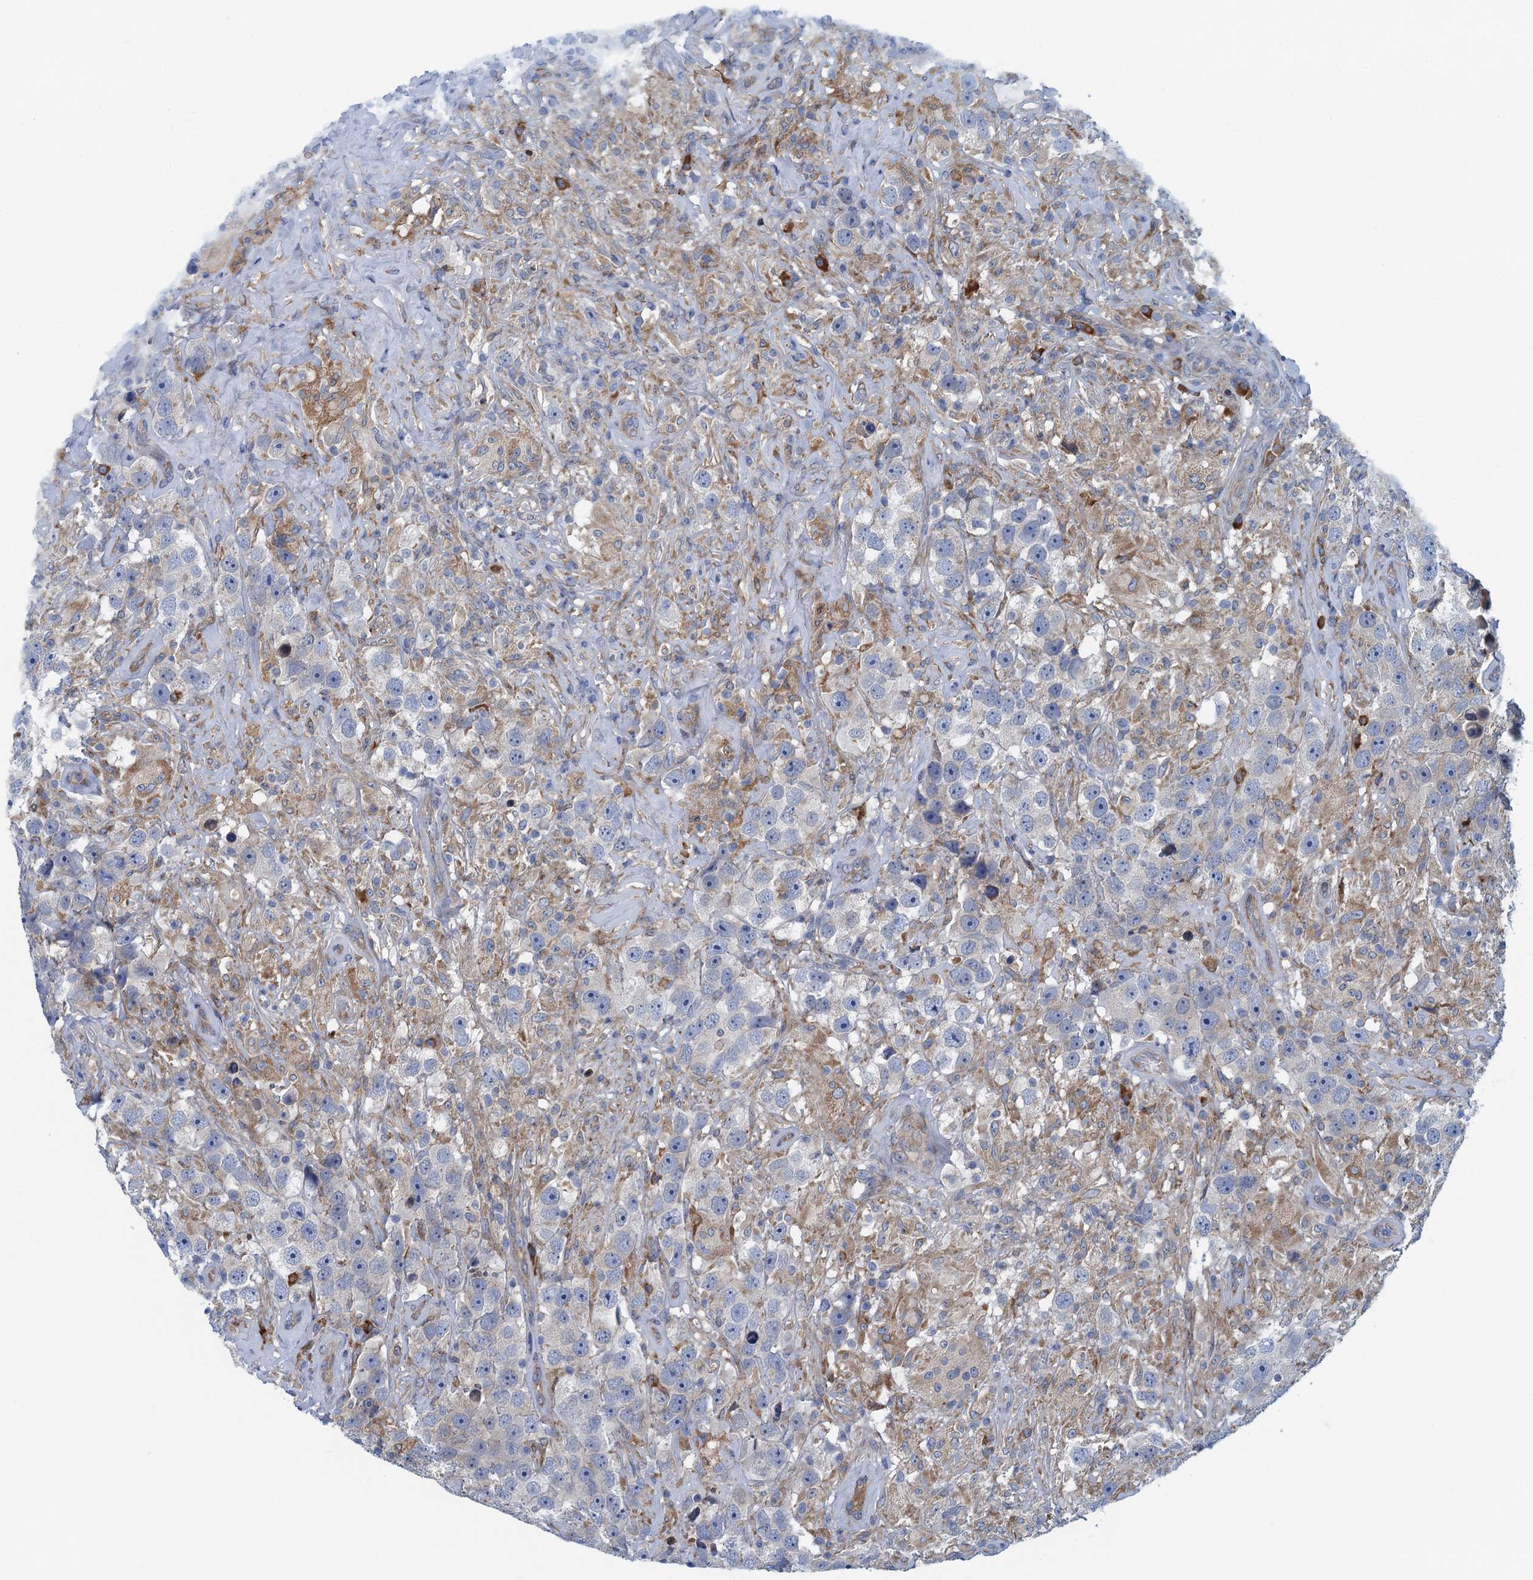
{"staining": {"intensity": "negative", "quantity": "none", "location": "none"}, "tissue": "testis cancer", "cell_type": "Tumor cells", "image_type": "cancer", "snomed": [{"axis": "morphology", "description": "Seminoma, NOS"}, {"axis": "topography", "description": "Testis"}], "caption": "DAB (3,3'-diaminobenzidine) immunohistochemical staining of testis cancer (seminoma) demonstrates no significant staining in tumor cells.", "gene": "MYDGF", "patient": {"sex": "male", "age": 49}}